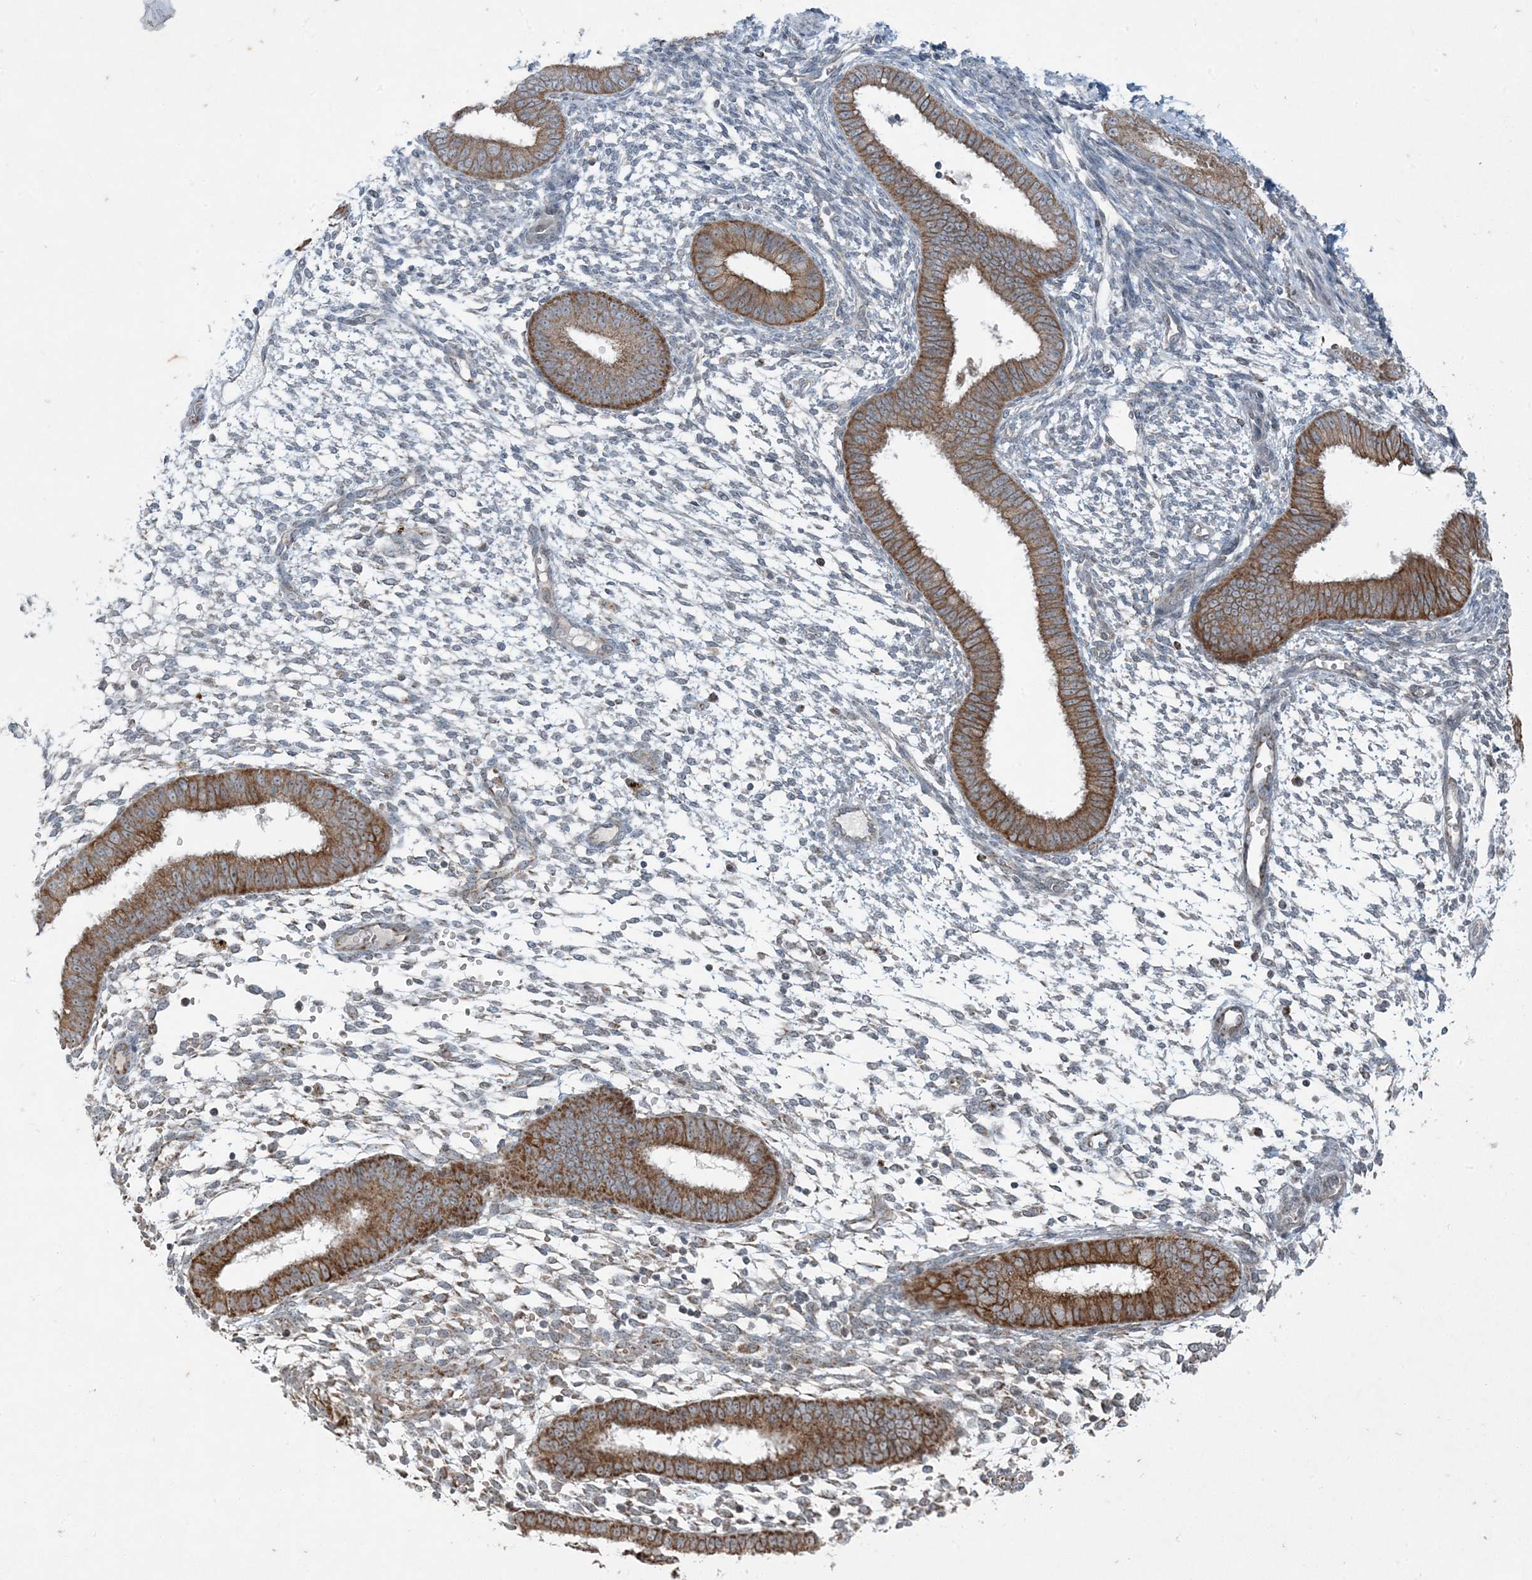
{"staining": {"intensity": "negative", "quantity": "none", "location": "none"}, "tissue": "endometrium", "cell_type": "Cells in endometrial stroma", "image_type": "normal", "snomed": [{"axis": "morphology", "description": "Normal tissue, NOS"}, {"axis": "topography", "description": "Uterus"}, {"axis": "topography", "description": "Endometrium"}], "caption": "DAB (3,3'-diaminobenzidine) immunohistochemical staining of normal human endometrium demonstrates no significant positivity in cells in endometrial stroma.", "gene": "PC", "patient": {"sex": "female", "age": 48}}